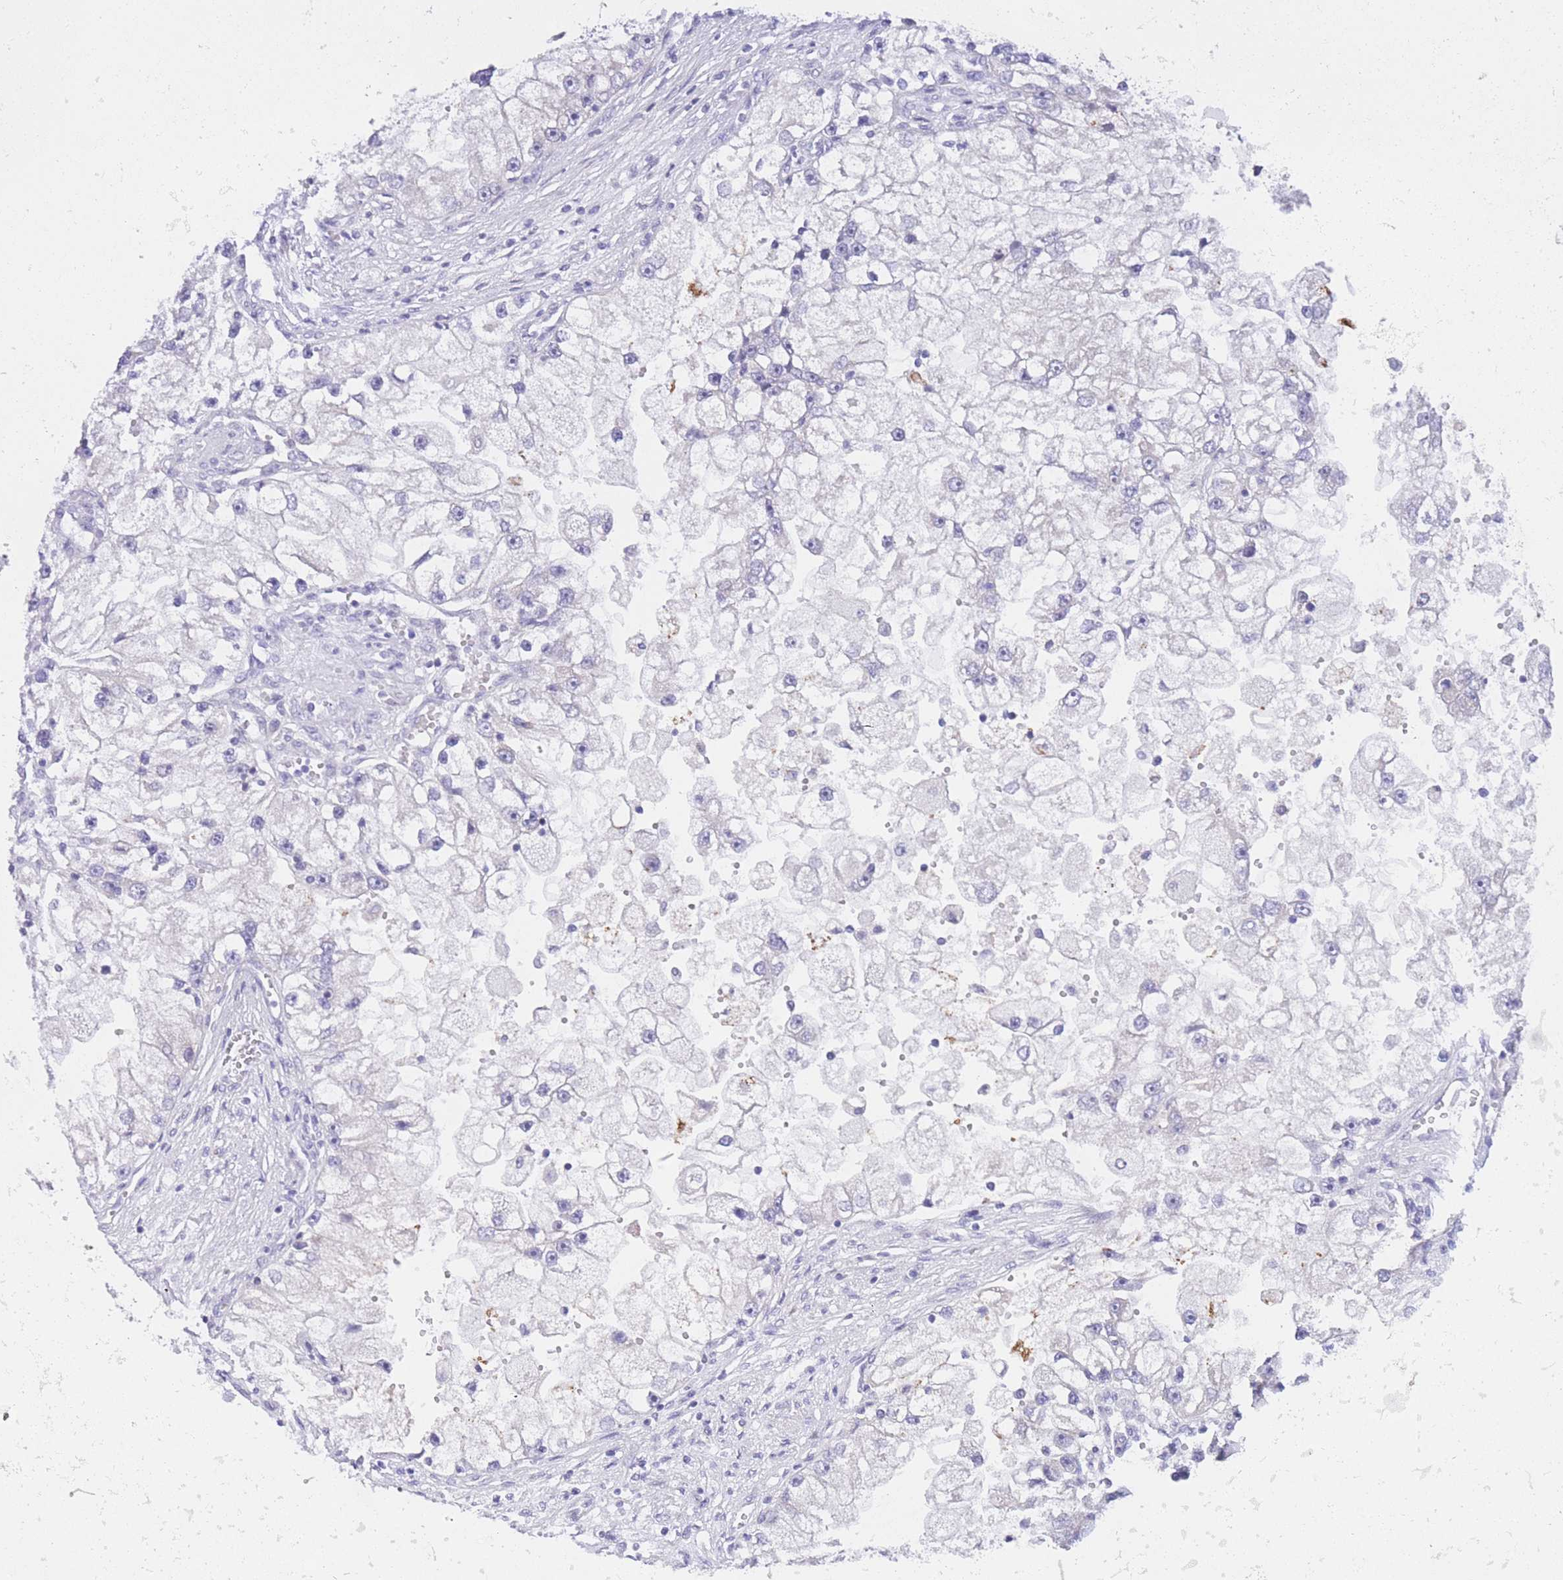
{"staining": {"intensity": "negative", "quantity": "none", "location": "none"}, "tissue": "renal cancer", "cell_type": "Tumor cells", "image_type": "cancer", "snomed": [{"axis": "morphology", "description": "Adenocarcinoma, NOS"}, {"axis": "topography", "description": "Kidney"}], "caption": "There is no significant positivity in tumor cells of renal cancer (adenocarcinoma).", "gene": "RPL39L", "patient": {"sex": "male", "age": 63}}